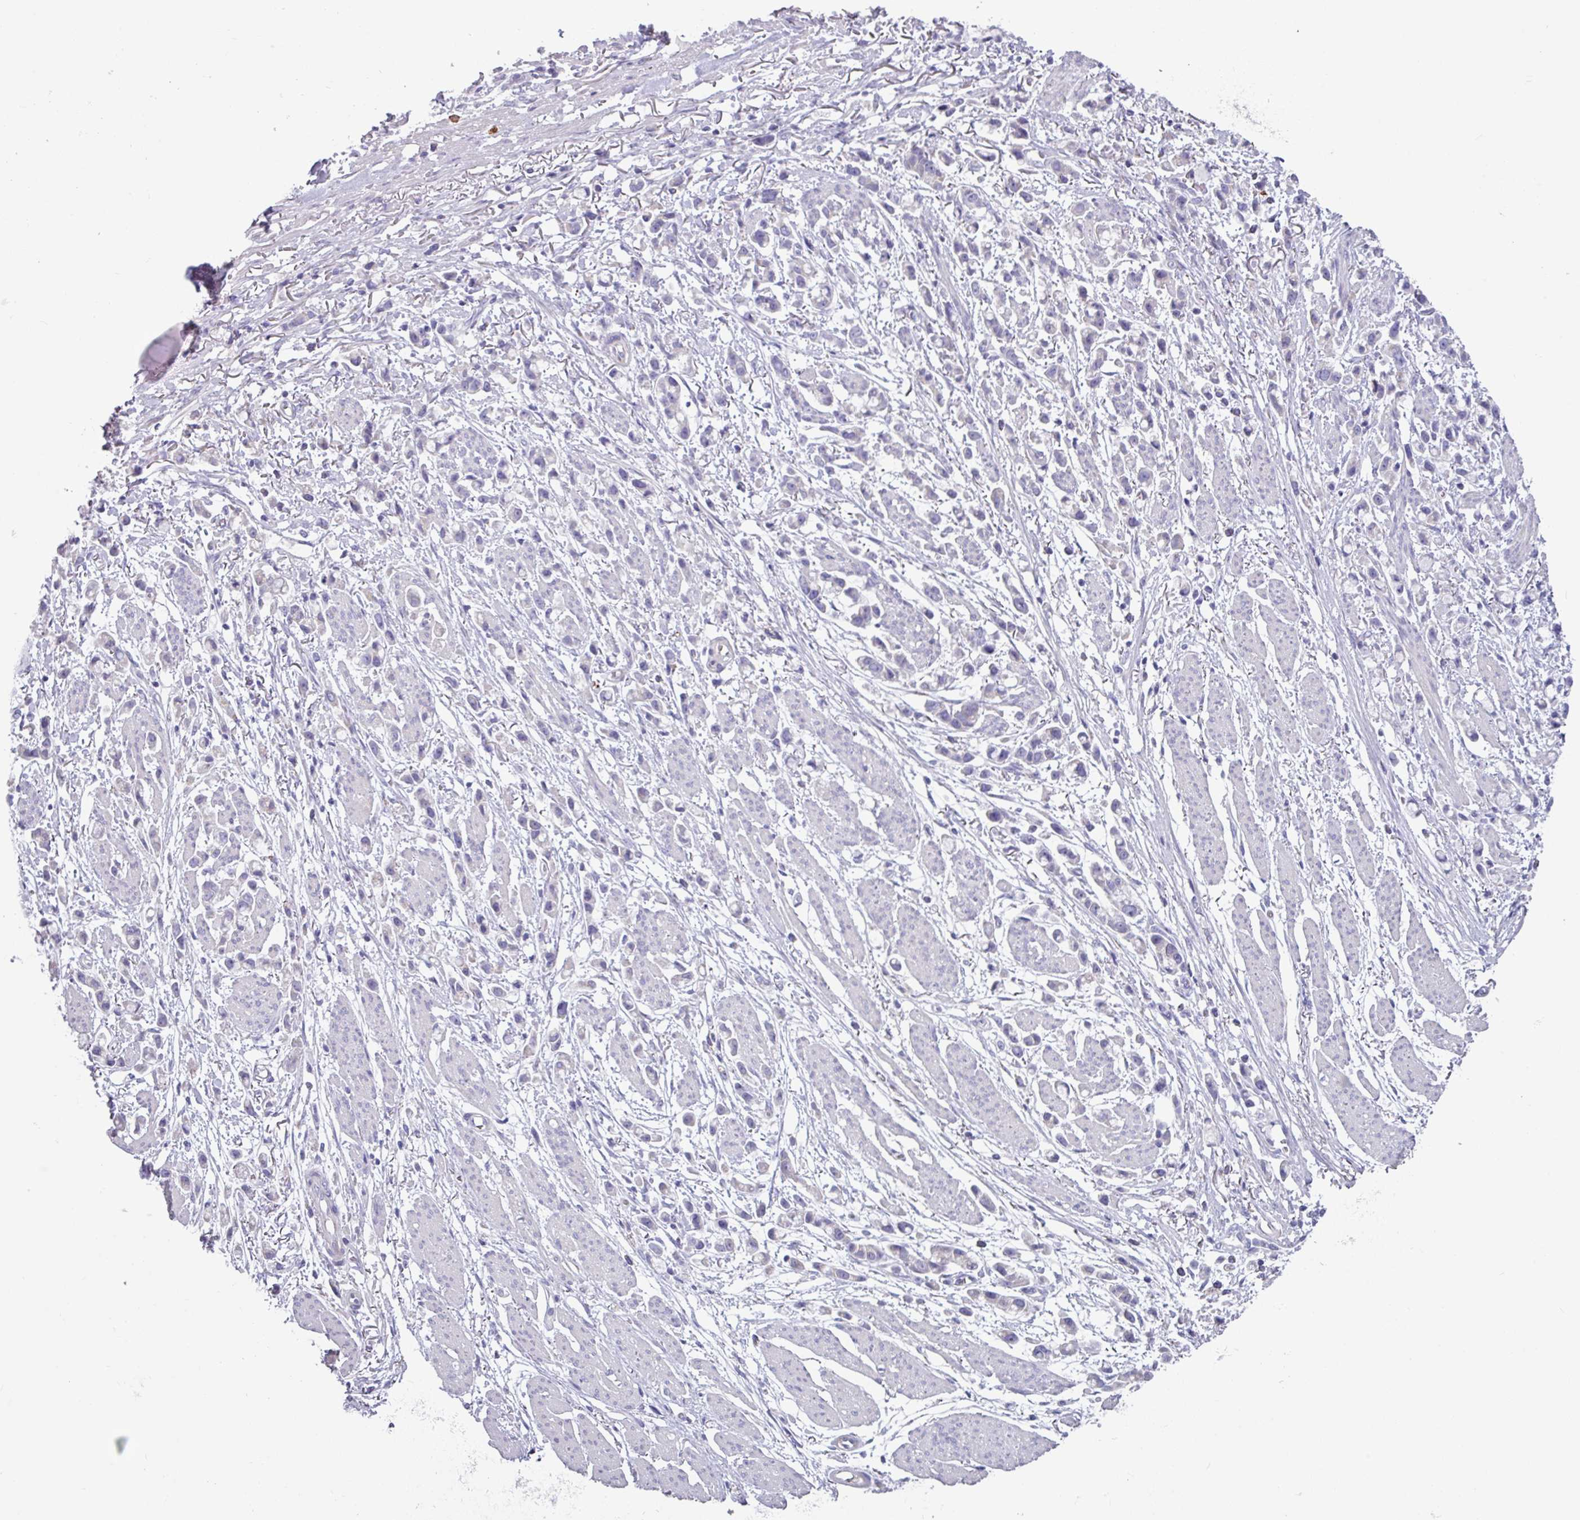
{"staining": {"intensity": "negative", "quantity": "none", "location": "none"}, "tissue": "stomach cancer", "cell_type": "Tumor cells", "image_type": "cancer", "snomed": [{"axis": "morphology", "description": "Adenocarcinoma, NOS"}, {"axis": "topography", "description": "Stomach"}], "caption": "There is no significant positivity in tumor cells of stomach cancer.", "gene": "ADGRE1", "patient": {"sex": "female", "age": 81}}